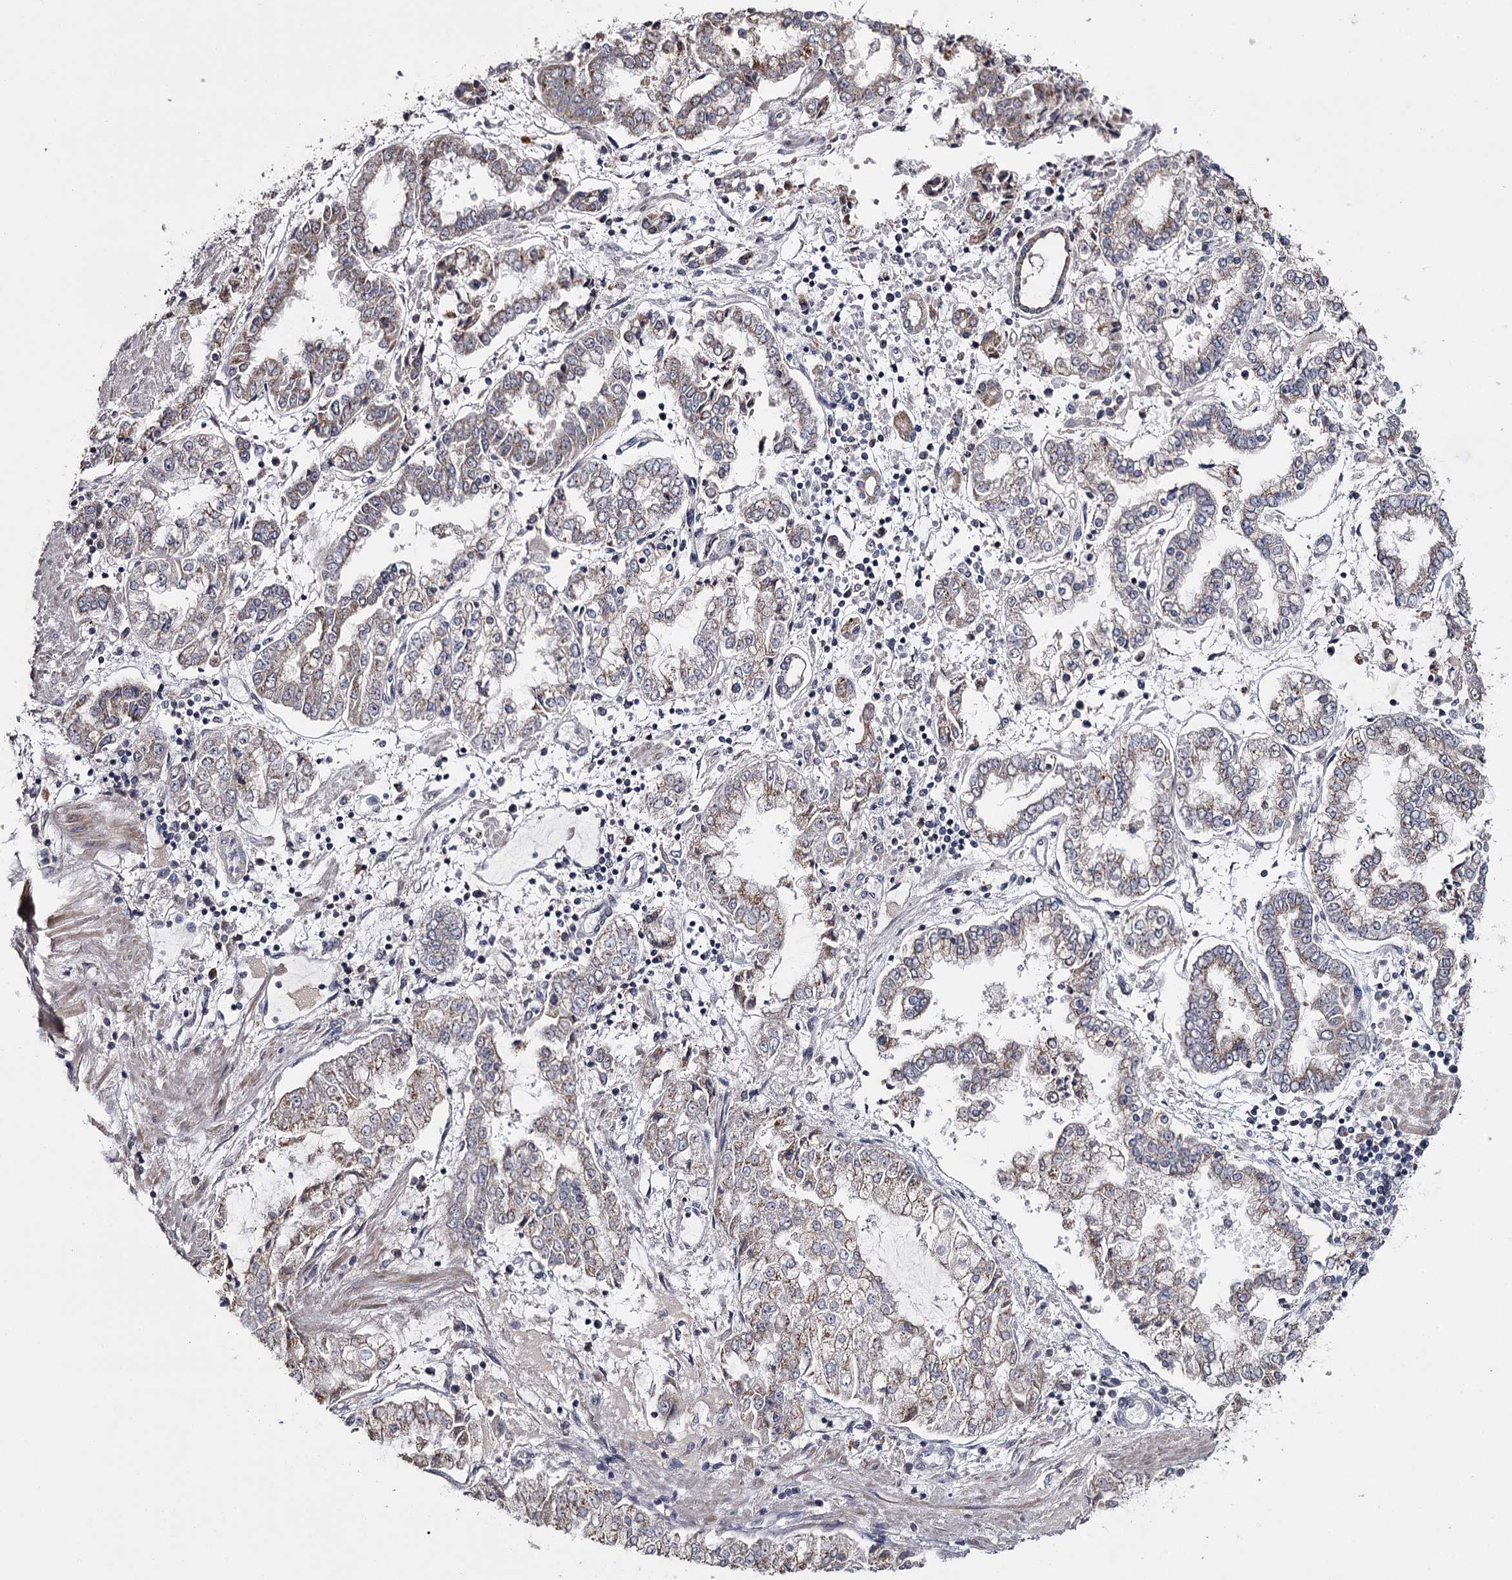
{"staining": {"intensity": "weak", "quantity": "<25%", "location": "cytoplasmic/membranous"}, "tissue": "stomach cancer", "cell_type": "Tumor cells", "image_type": "cancer", "snomed": [{"axis": "morphology", "description": "Adenocarcinoma, NOS"}, {"axis": "topography", "description": "Stomach"}], "caption": "Image shows no protein expression in tumor cells of stomach cancer (adenocarcinoma) tissue.", "gene": "GTSF1", "patient": {"sex": "male", "age": 76}}